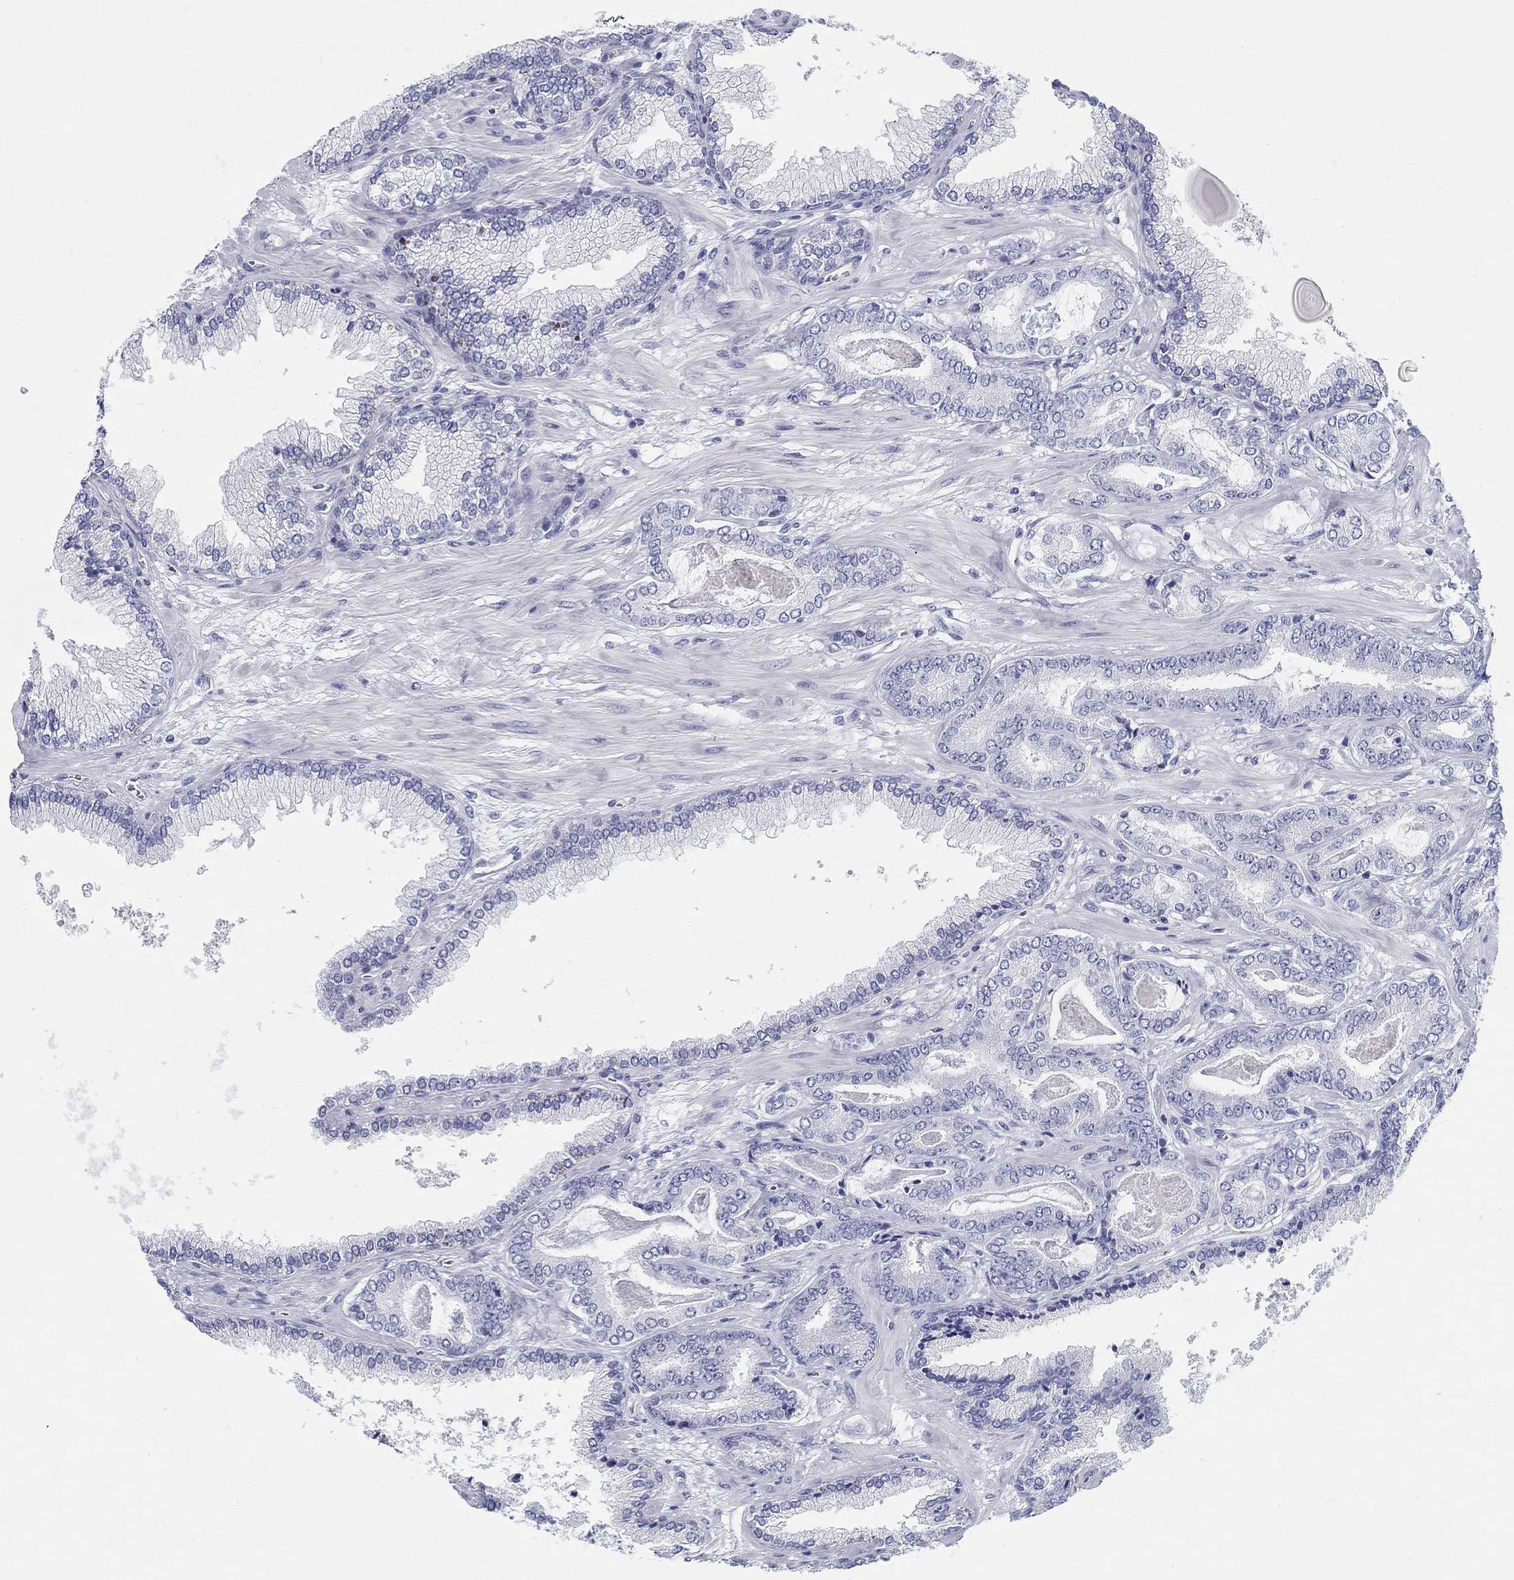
{"staining": {"intensity": "negative", "quantity": "none", "location": "none"}, "tissue": "prostate cancer", "cell_type": "Tumor cells", "image_type": "cancer", "snomed": [{"axis": "morphology", "description": "Adenocarcinoma, Low grade"}, {"axis": "topography", "description": "Prostate"}], "caption": "IHC of human prostate cancer shows no positivity in tumor cells.", "gene": "LAMP5", "patient": {"sex": "male", "age": 69}}